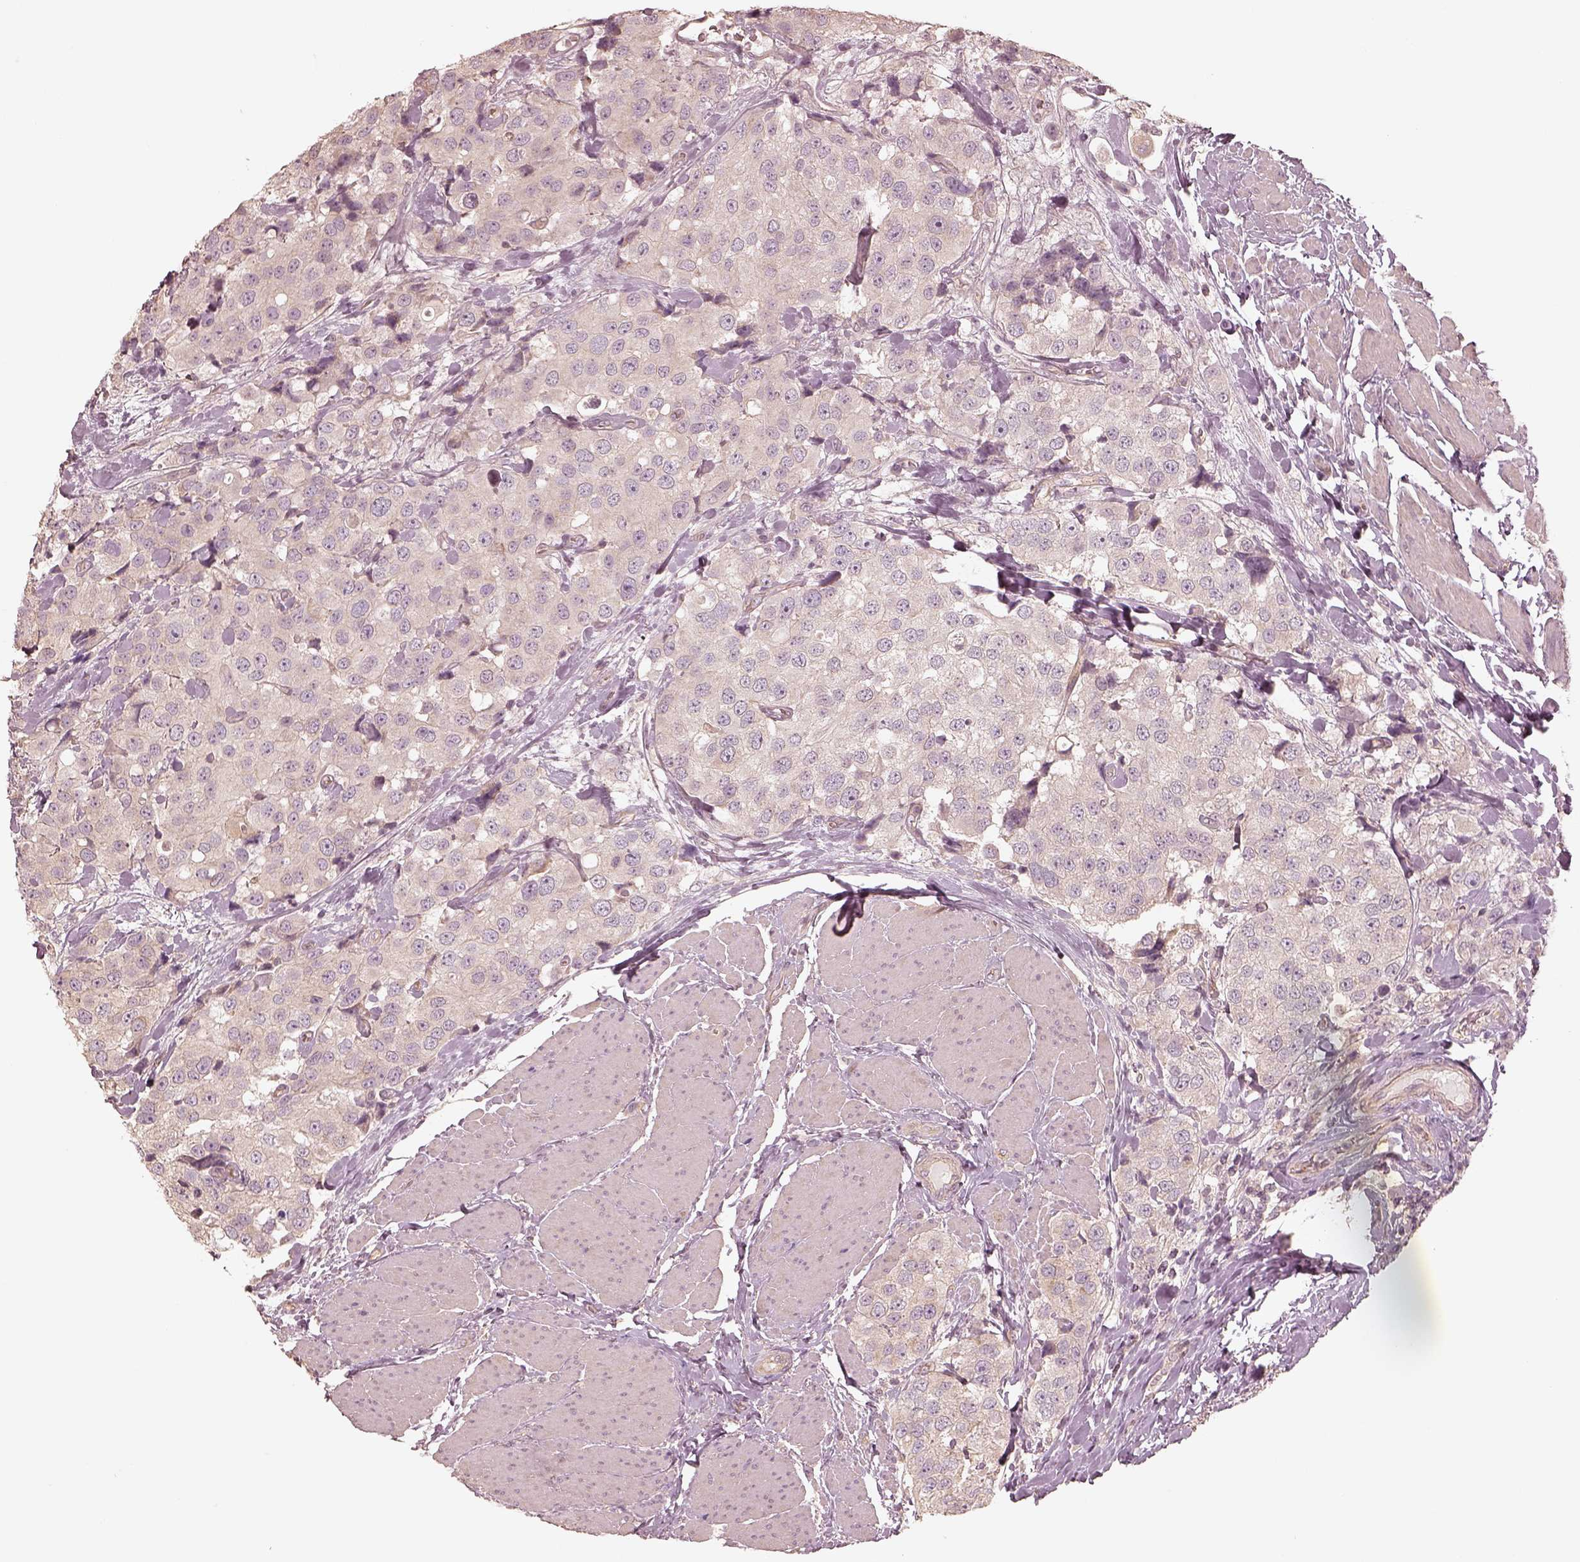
{"staining": {"intensity": "negative", "quantity": "none", "location": "none"}, "tissue": "urothelial cancer", "cell_type": "Tumor cells", "image_type": "cancer", "snomed": [{"axis": "morphology", "description": "Urothelial carcinoma, High grade"}, {"axis": "topography", "description": "Urinary bladder"}], "caption": "Immunohistochemical staining of urothelial cancer demonstrates no significant staining in tumor cells. (DAB IHC with hematoxylin counter stain).", "gene": "KIF5C", "patient": {"sex": "female", "age": 64}}